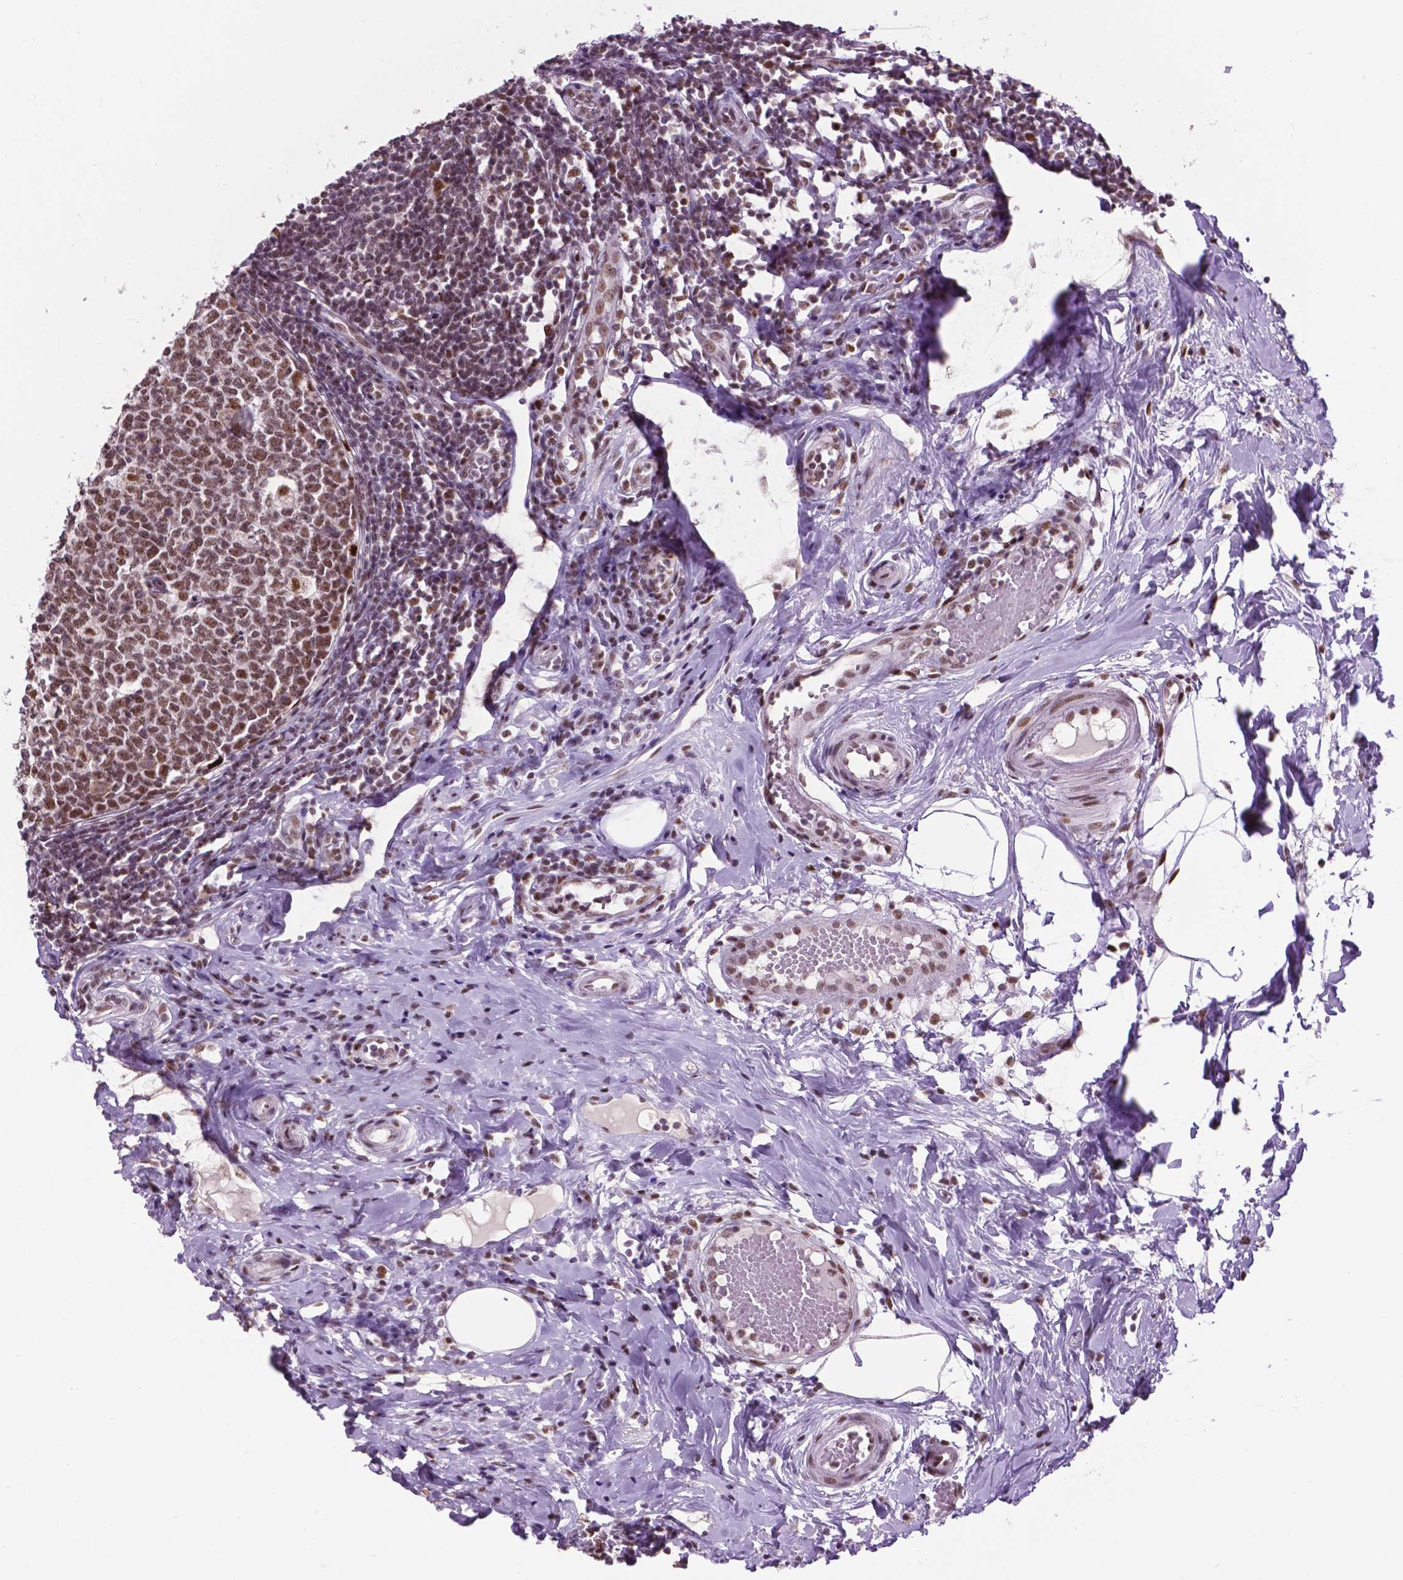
{"staining": {"intensity": "strong", "quantity": ">75%", "location": "nuclear"}, "tissue": "appendix", "cell_type": "Glandular cells", "image_type": "normal", "snomed": [{"axis": "morphology", "description": "Normal tissue, NOS"}, {"axis": "morphology", "description": "Inflammation, NOS"}, {"axis": "topography", "description": "Appendix"}], "caption": "Brown immunohistochemical staining in normal human appendix exhibits strong nuclear expression in about >75% of glandular cells. (brown staining indicates protein expression, while blue staining denotes nuclei).", "gene": "EAF1", "patient": {"sex": "male", "age": 16}}